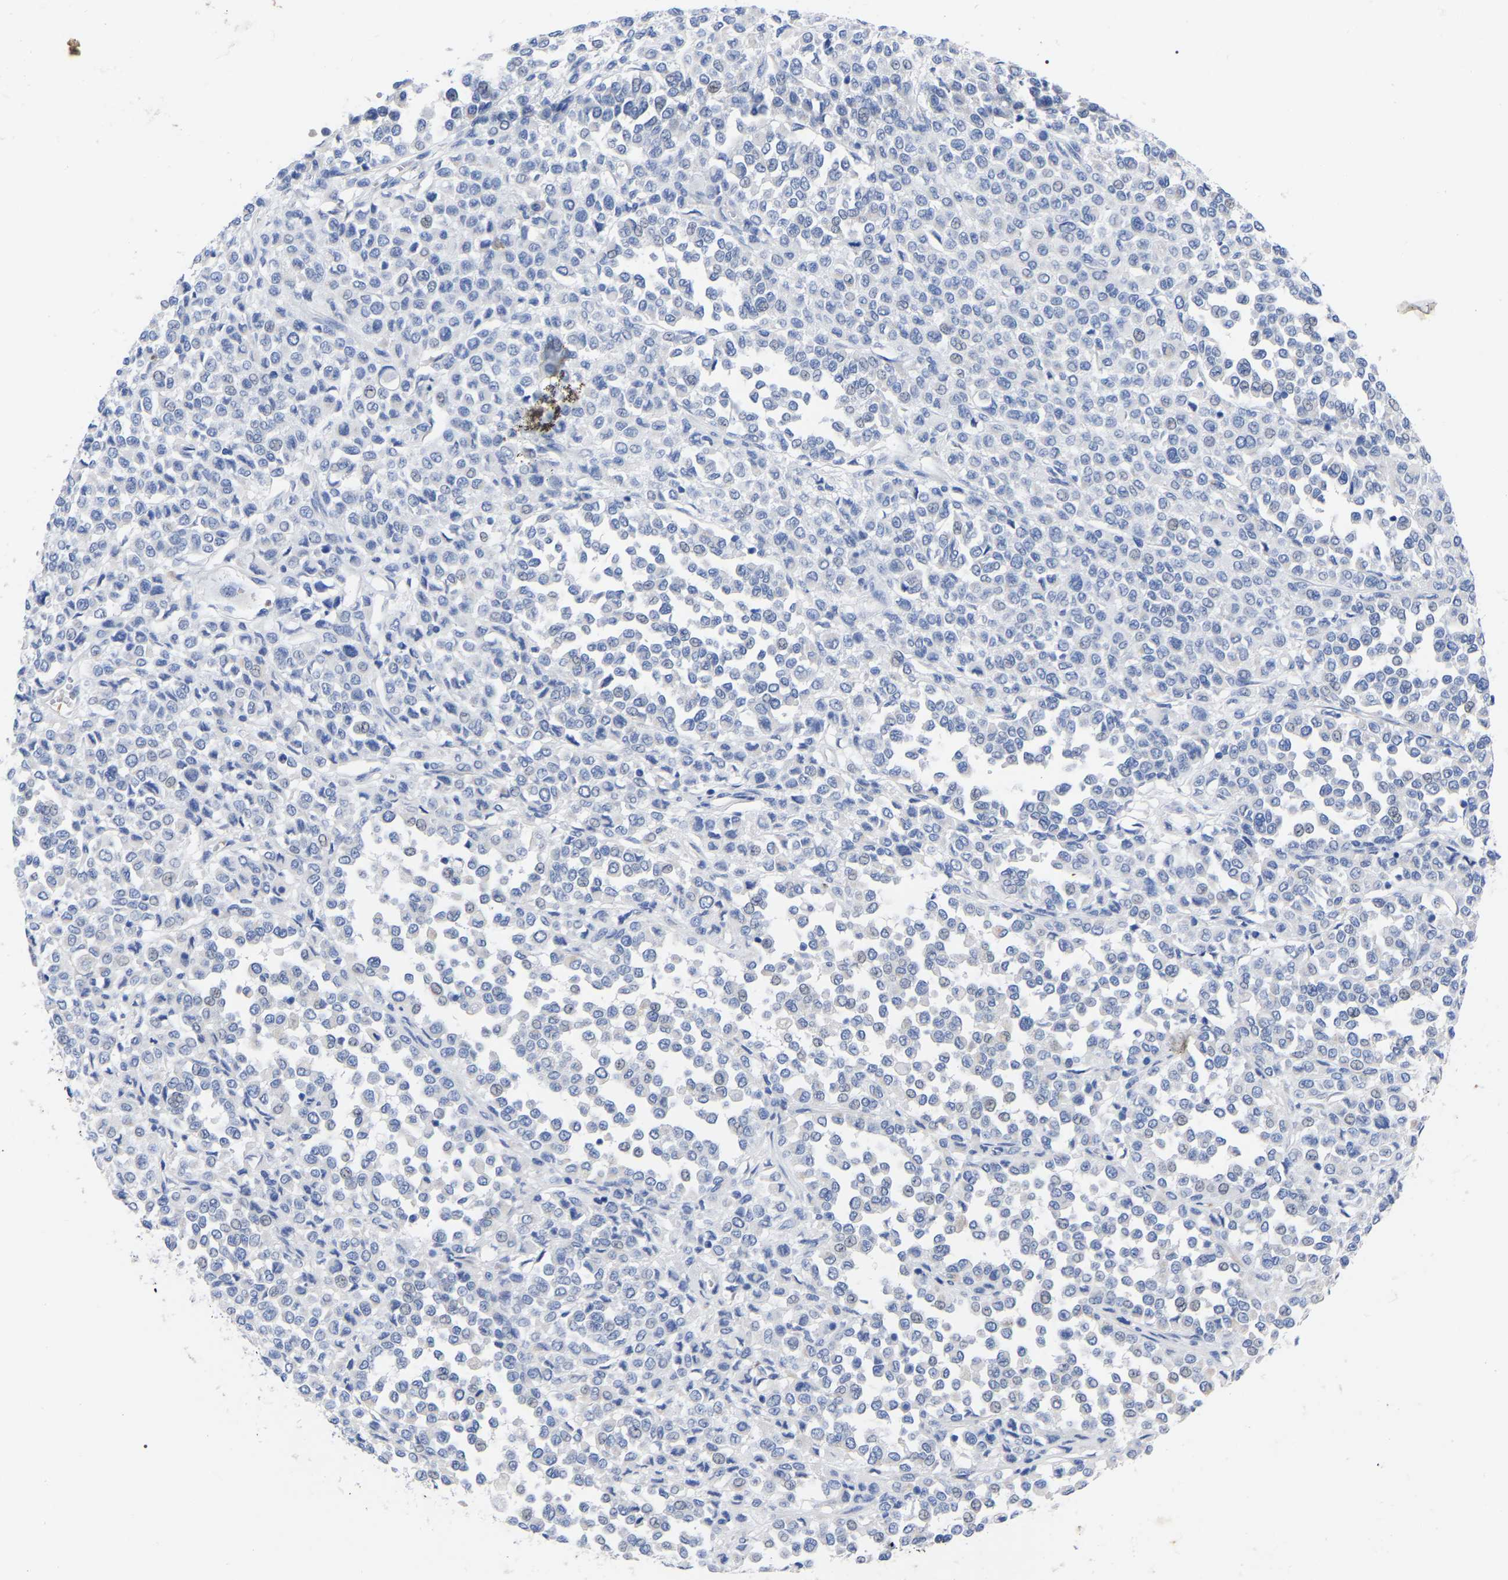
{"staining": {"intensity": "negative", "quantity": "none", "location": "none"}, "tissue": "melanoma", "cell_type": "Tumor cells", "image_type": "cancer", "snomed": [{"axis": "morphology", "description": "Malignant melanoma, Metastatic site"}, {"axis": "topography", "description": "Pancreas"}], "caption": "Tumor cells are negative for brown protein staining in melanoma. (Stains: DAB immunohistochemistry (IHC) with hematoxylin counter stain, Microscopy: brightfield microscopy at high magnification).", "gene": "GDF3", "patient": {"sex": "female", "age": 30}}